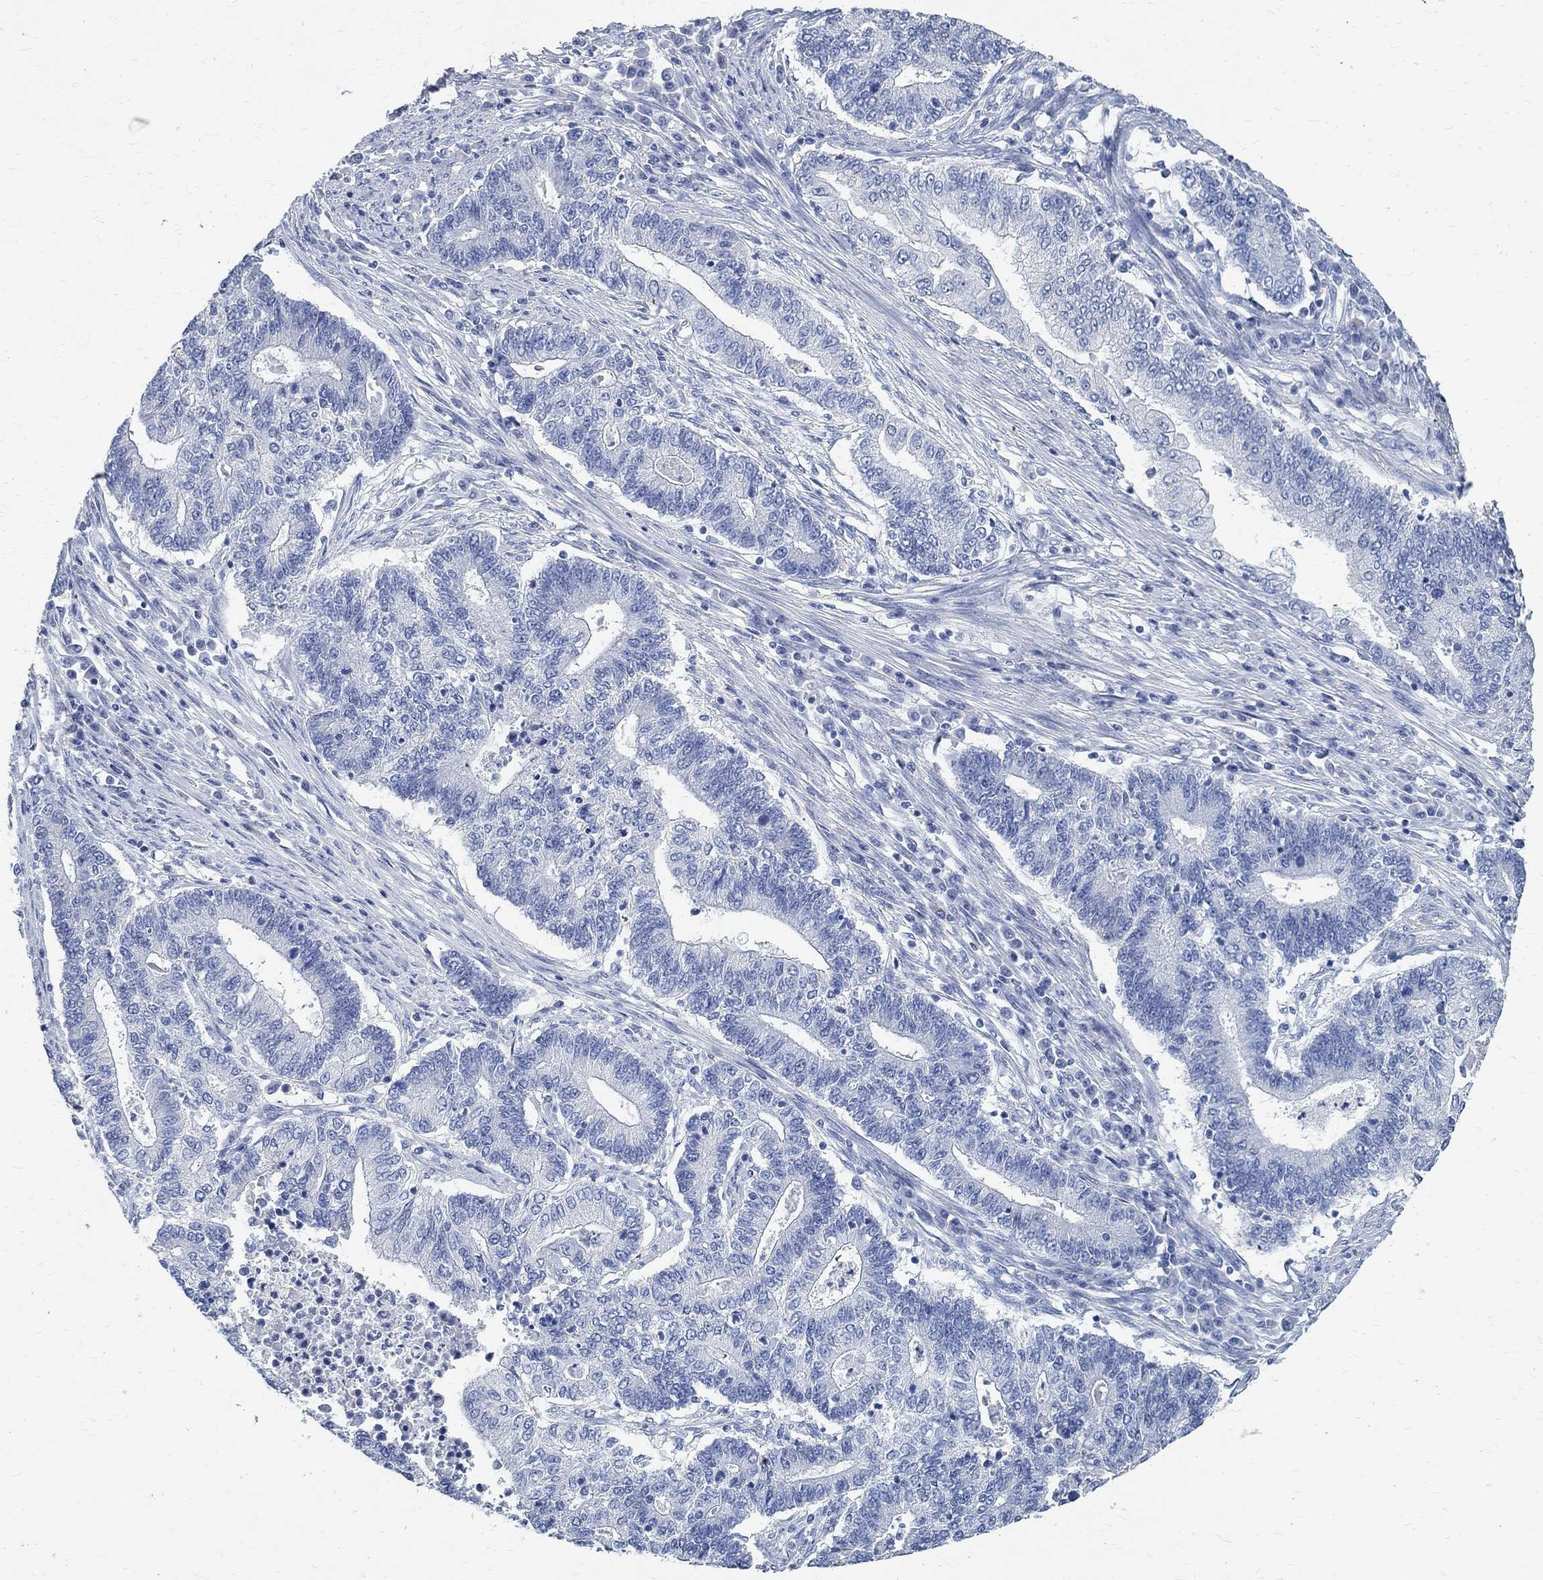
{"staining": {"intensity": "negative", "quantity": "none", "location": "none"}, "tissue": "endometrial cancer", "cell_type": "Tumor cells", "image_type": "cancer", "snomed": [{"axis": "morphology", "description": "Adenocarcinoma, NOS"}, {"axis": "topography", "description": "Uterus"}, {"axis": "topography", "description": "Endometrium"}], "caption": "Tumor cells show no significant expression in endometrial cancer.", "gene": "PRX", "patient": {"sex": "female", "age": 54}}